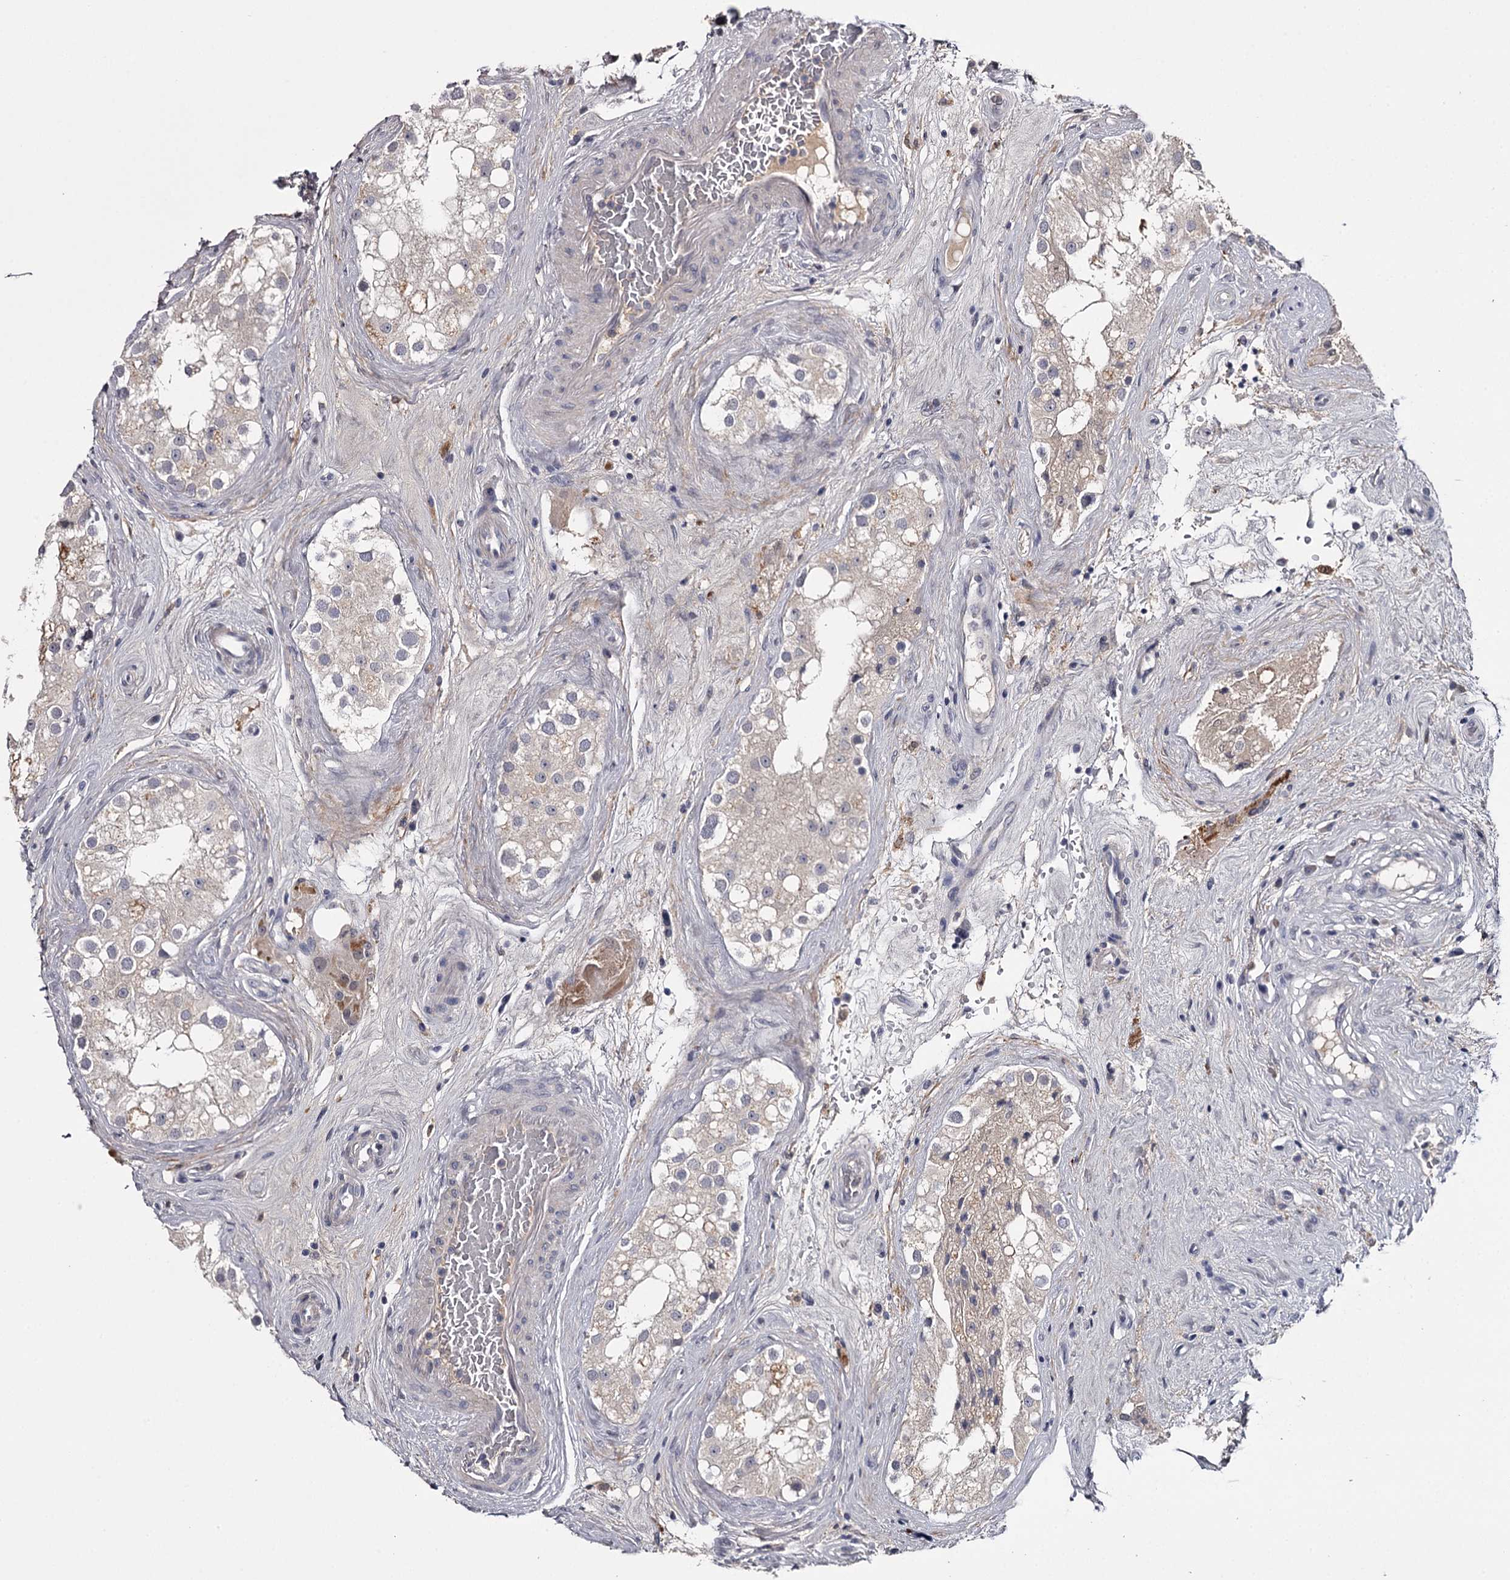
{"staining": {"intensity": "weak", "quantity": "<25%", "location": "cytoplasmic/membranous"}, "tissue": "testis", "cell_type": "Cells in seminiferous ducts", "image_type": "normal", "snomed": [{"axis": "morphology", "description": "Normal tissue, NOS"}, {"axis": "topography", "description": "Testis"}], "caption": "Immunohistochemistry (IHC) histopathology image of normal testis: human testis stained with DAB shows no significant protein positivity in cells in seminiferous ducts.", "gene": "FDXACB1", "patient": {"sex": "male", "age": 84}}